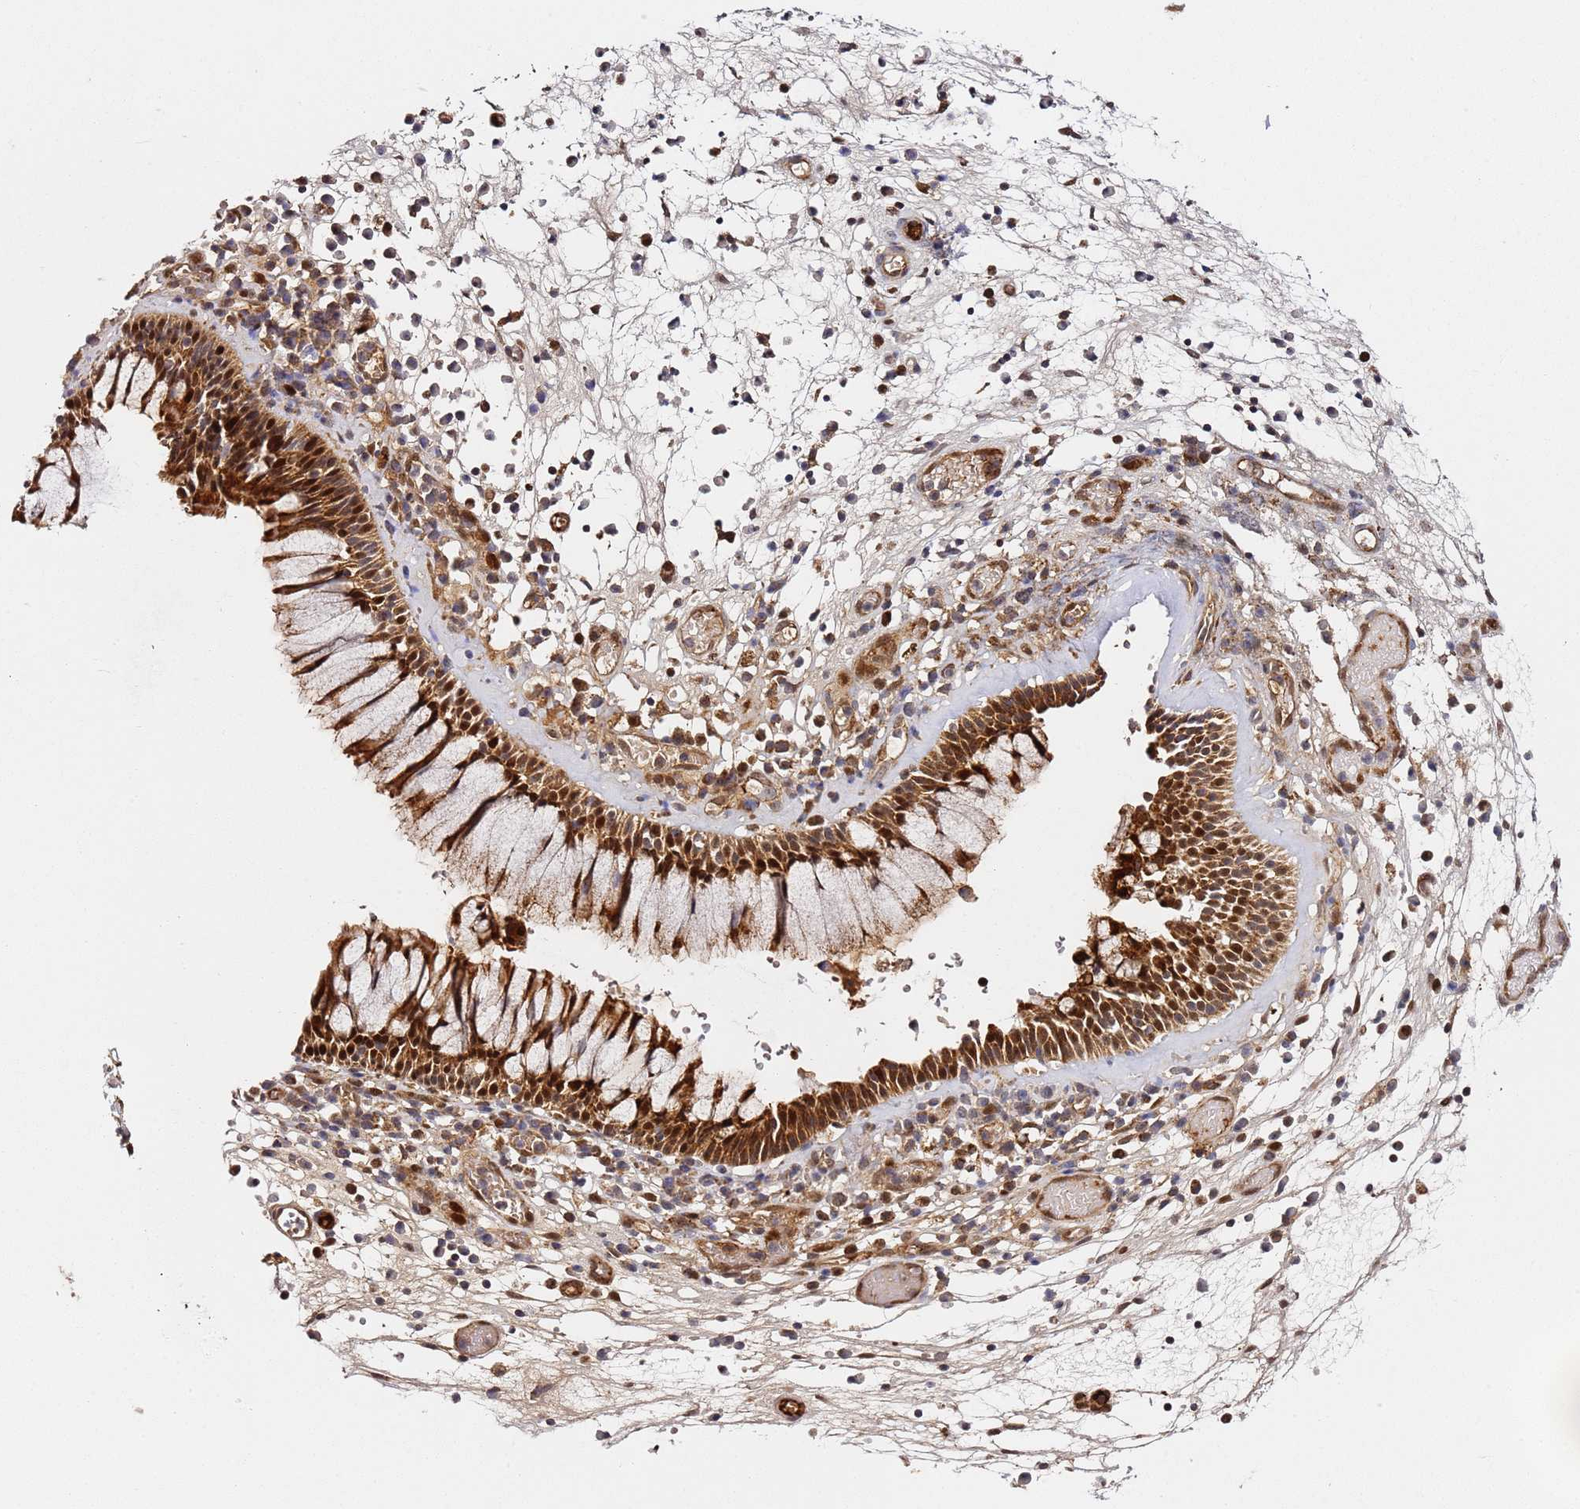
{"staining": {"intensity": "strong", "quantity": ">75%", "location": "cytoplasmic/membranous,nuclear"}, "tissue": "nasopharynx", "cell_type": "Respiratory epithelial cells", "image_type": "normal", "snomed": [{"axis": "morphology", "description": "Normal tissue, NOS"}, {"axis": "morphology", "description": "Inflammation, NOS"}, {"axis": "topography", "description": "Nasopharynx"}], "caption": "DAB (3,3'-diaminobenzidine) immunohistochemical staining of benign human nasopharynx exhibits strong cytoplasmic/membranous,nuclear protein positivity in approximately >75% of respiratory epithelial cells.", "gene": "SMOX", "patient": {"sex": "male", "age": 70}}